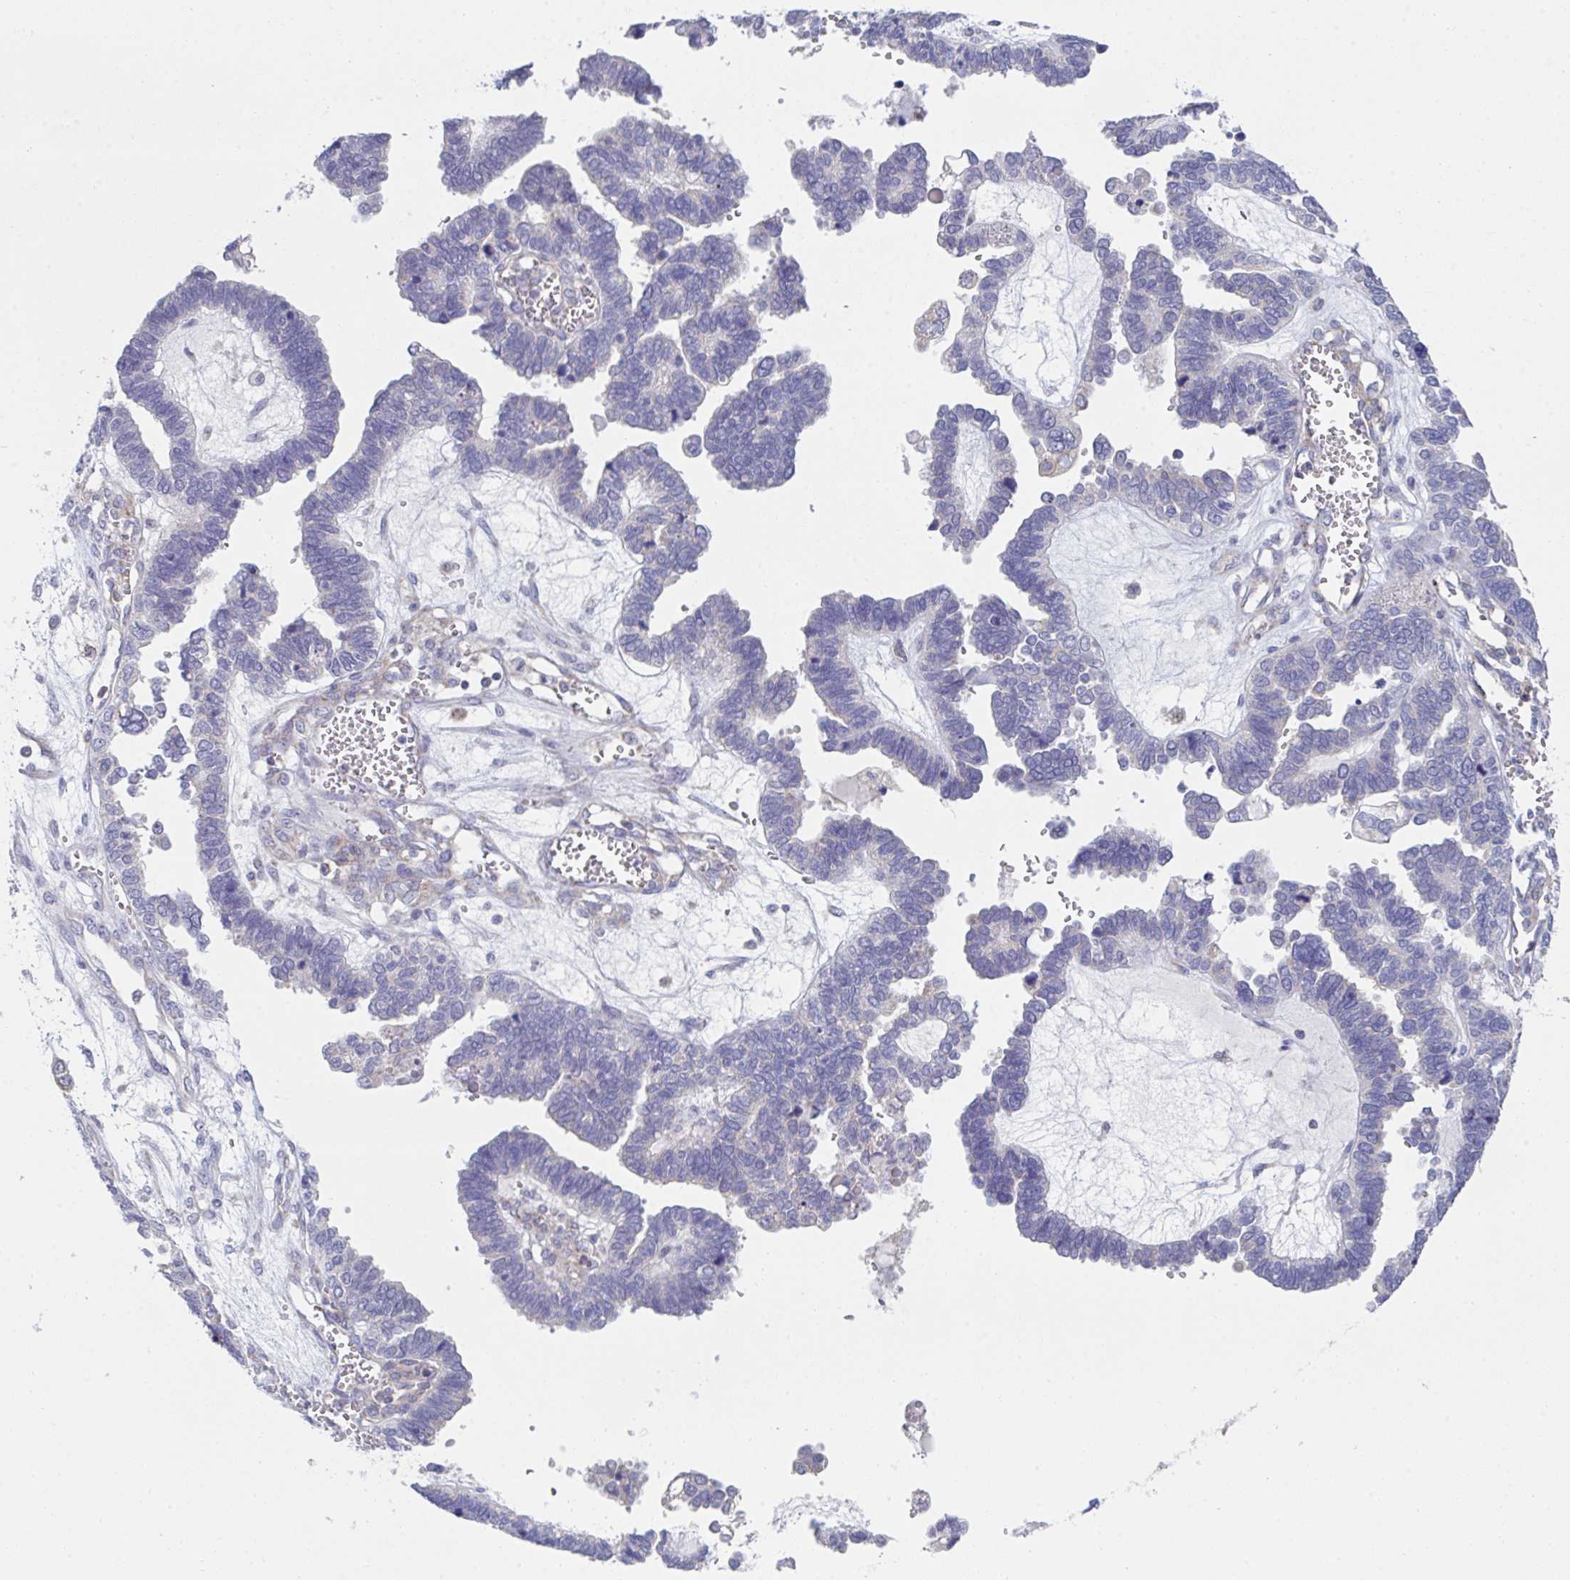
{"staining": {"intensity": "negative", "quantity": "none", "location": "none"}, "tissue": "ovarian cancer", "cell_type": "Tumor cells", "image_type": "cancer", "snomed": [{"axis": "morphology", "description": "Cystadenocarcinoma, serous, NOS"}, {"axis": "topography", "description": "Ovary"}], "caption": "Tumor cells show no significant positivity in serous cystadenocarcinoma (ovarian).", "gene": "NDUFA7", "patient": {"sex": "female", "age": 51}}